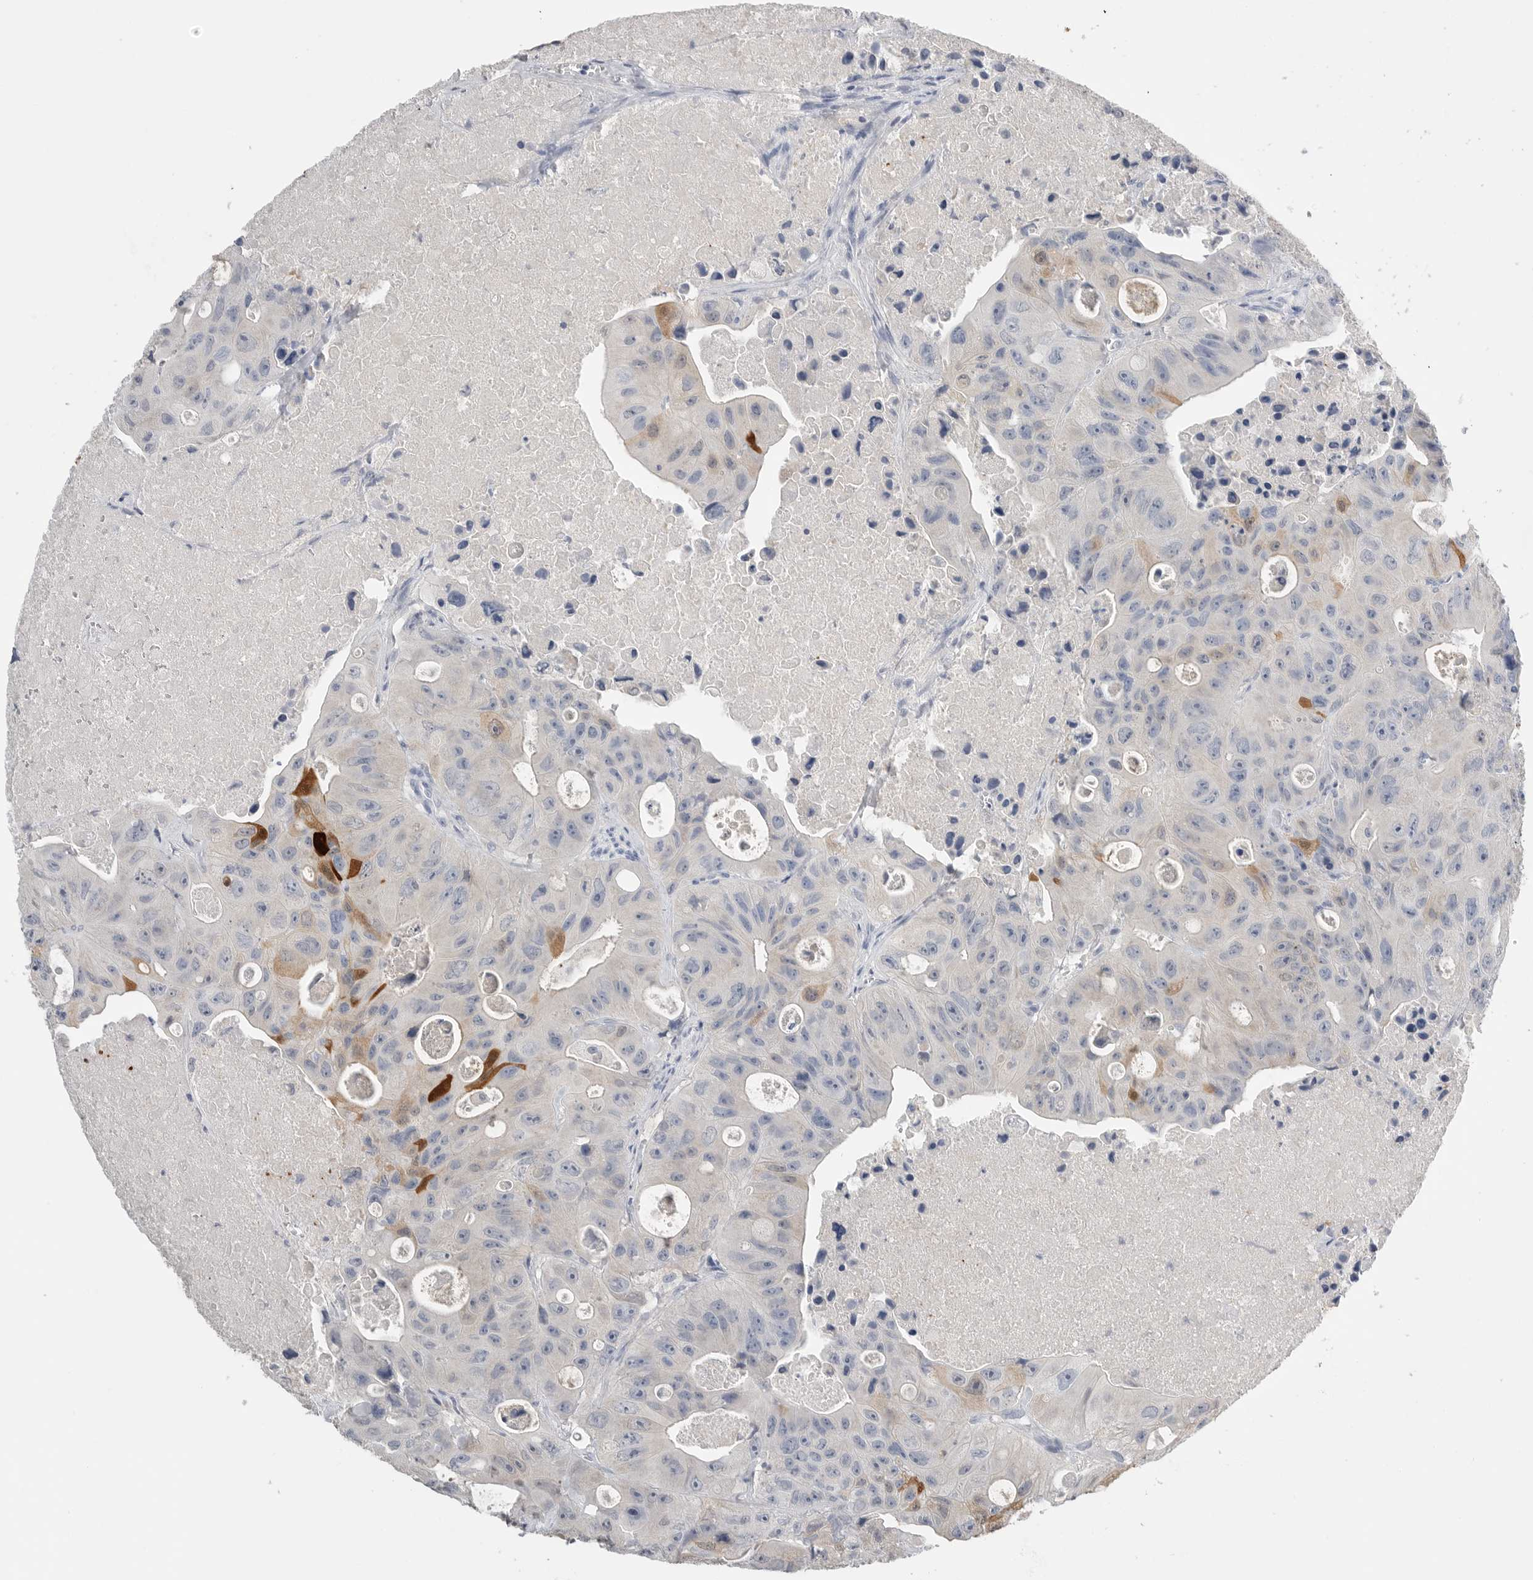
{"staining": {"intensity": "strong", "quantity": "<25%", "location": "cytoplasmic/membranous"}, "tissue": "colorectal cancer", "cell_type": "Tumor cells", "image_type": "cancer", "snomed": [{"axis": "morphology", "description": "Adenocarcinoma, NOS"}, {"axis": "topography", "description": "Colon"}], "caption": "Protein staining by immunohistochemistry exhibits strong cytoplasmic/membranous expression in approximately <25% of tumor cells in adenocarcinoma (colorectal).", "gene": "FABP6", "patient": {"sex": "female", "age": 46}}